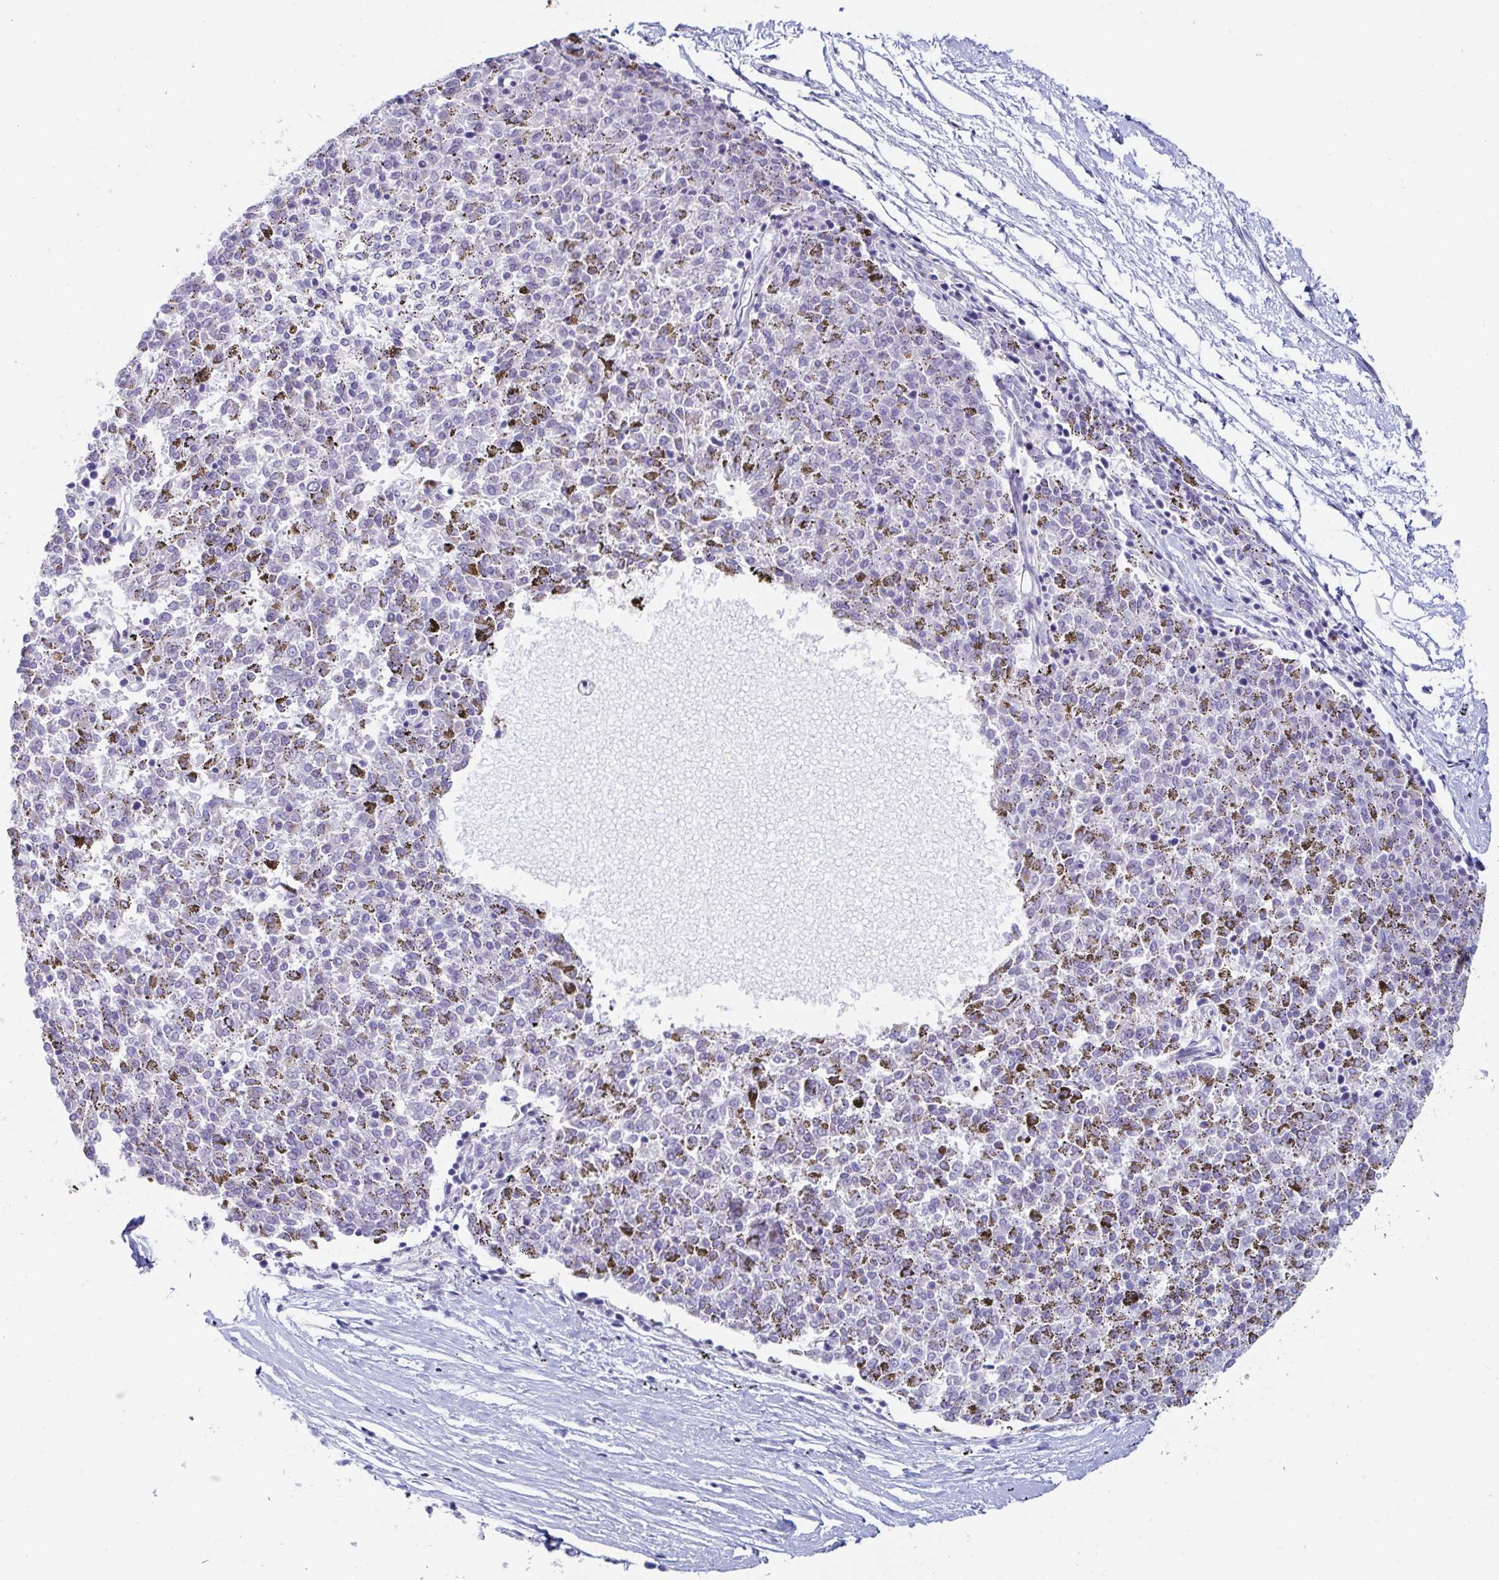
{"staining": {"intensity": "negative", "quantity": "none", "location": "none"}, "tissue": "melanoma", "cell_type": "Tumor cells", "image_type": "cancer", "snomed": [{"axis": "morphology", "description": "Malignant melanoma, NOS"}, {"axis": "topography", "description": "Skin"}], "caption": "Immunohistochemistry micrograph of neoplastic tissue: malignant melanoma stained with DAB (3,3'-diaminobenzidine) reveals no significant protein staining in tumor cells.", "gene": "OR10K1", "patient": {"sex": "female", "age": 72}}